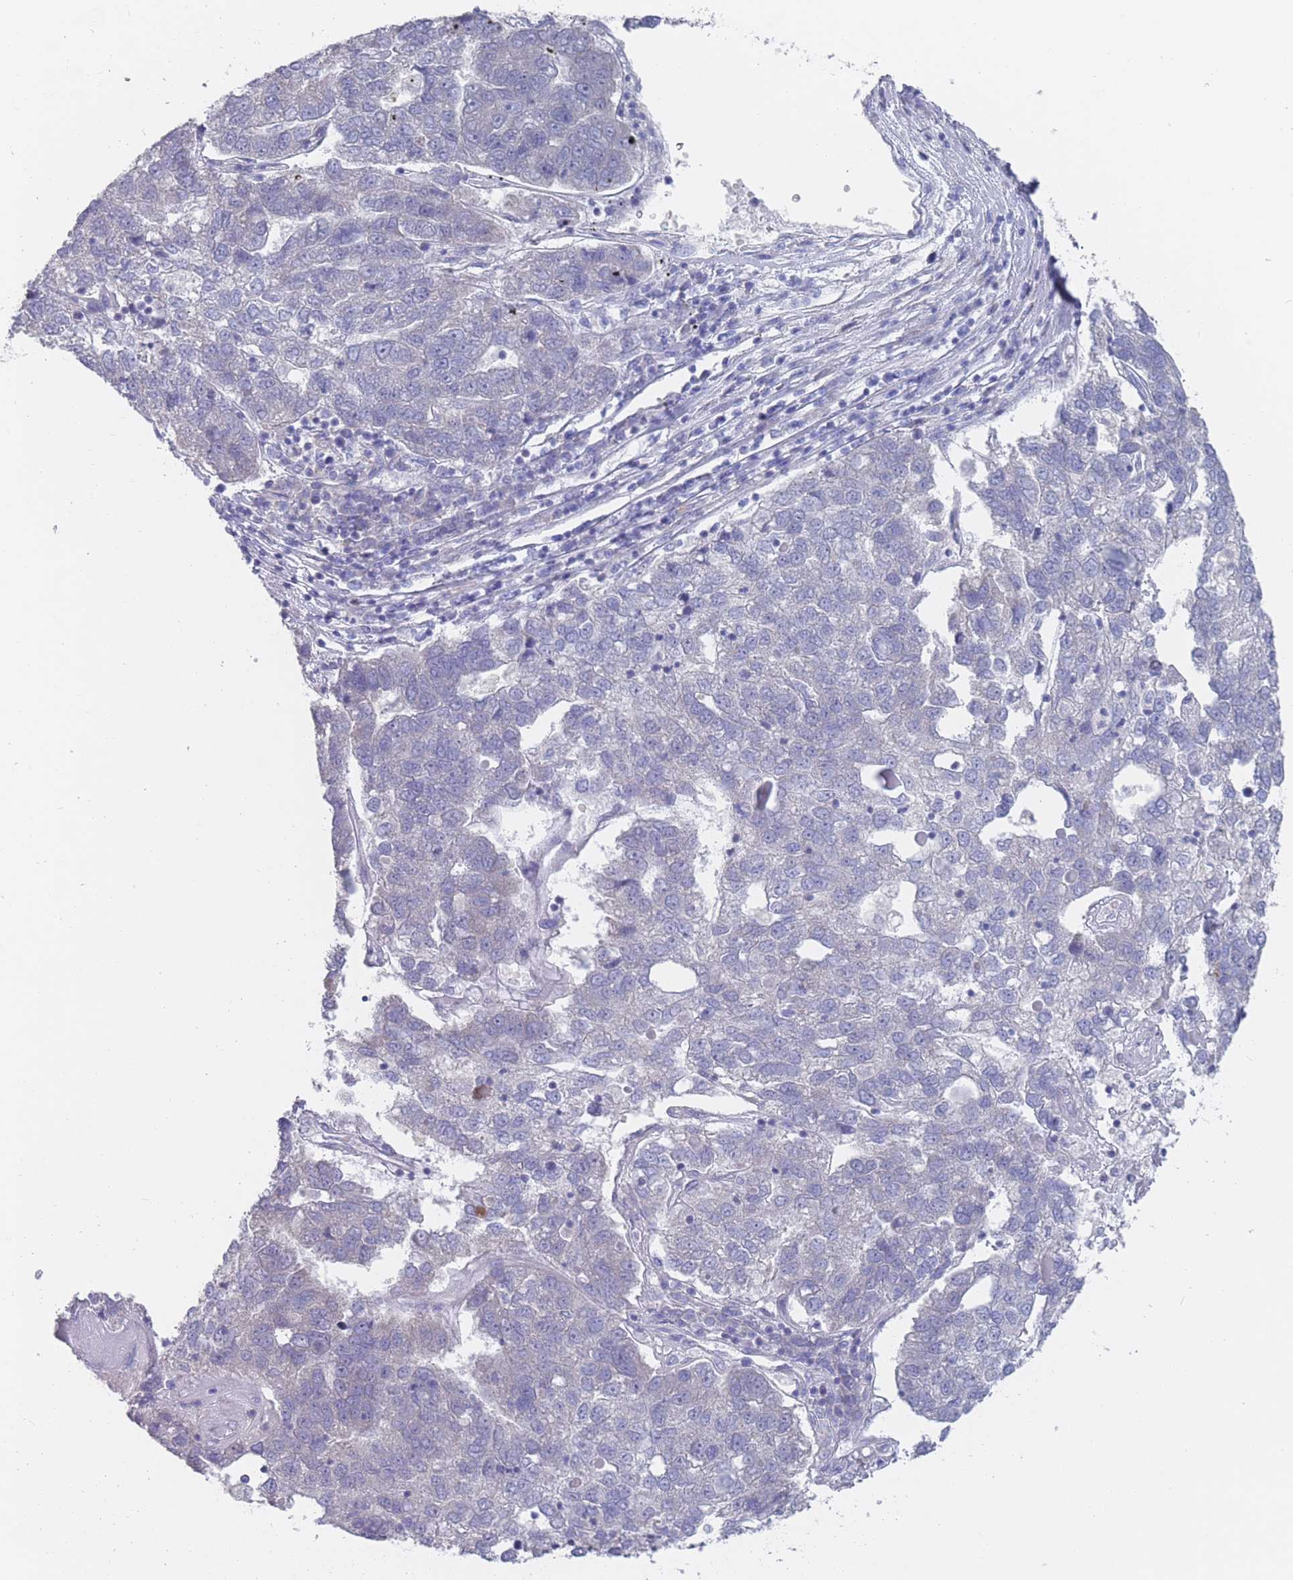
{"staining": {"intensity": "negative", "quantity": "none", "location": "none"}, "tissue": "pancreatic cancer", "cell_type": "Tumor cells", "image_type": "cancer", "snomed": [{"axis": "morphology", "description": "Adenocarcinoma, NOS"}, {"axis": "topography", "description": "Pancreas"}], "caption": "A micrograph of pancreatic adenocarcinoma stained for a protein shows no brown staining in tumor cells. (DAB immunohistochemistry with hematoxylin counter stain).", "gene": "PIGU", "patient": {"sex": "female", "age": 61}}